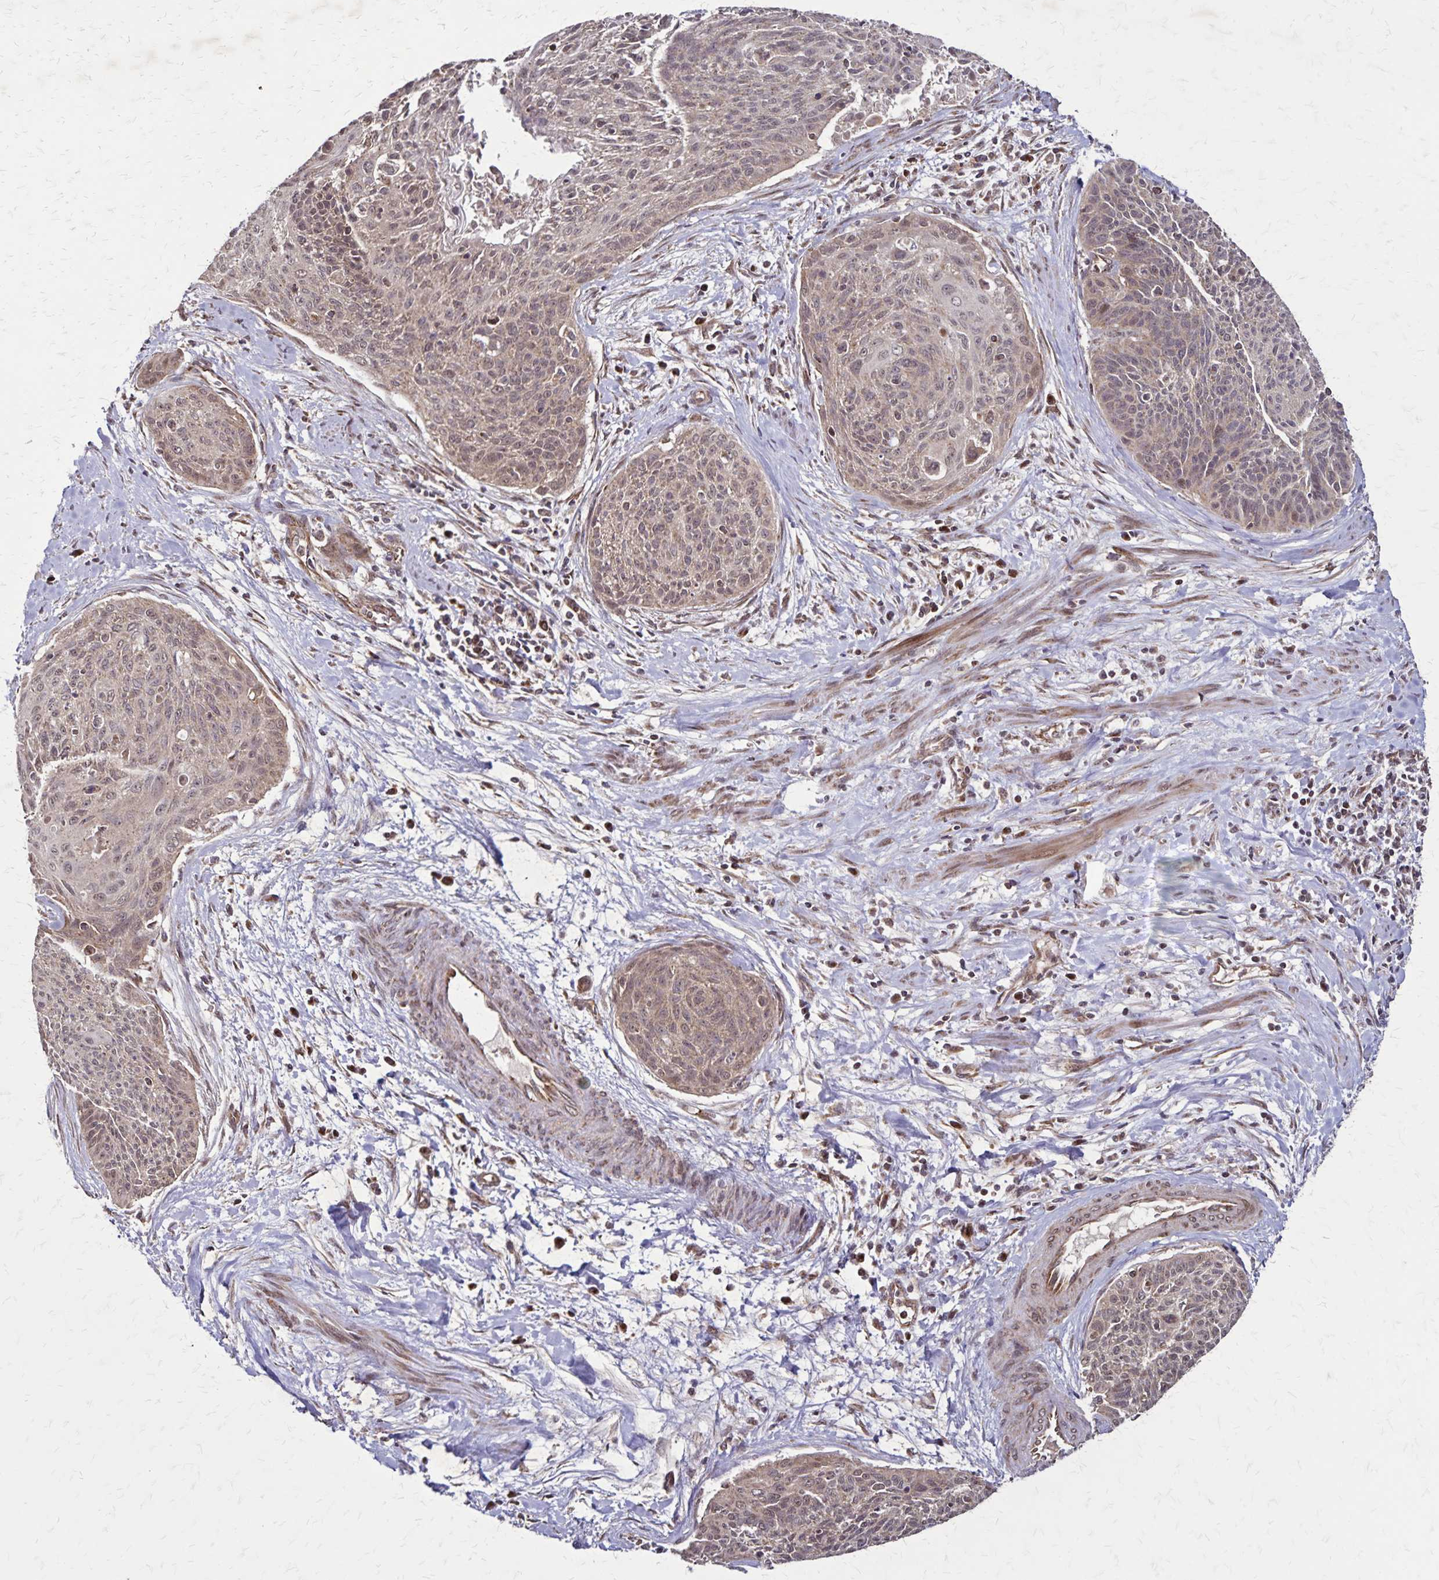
{"staining": {"intensity": "weak", "quantity": ">75%", "location": "cytoplasmic/membranous,nuclear"}, "tissue": "cervical cancer", "cell_type": "Tumor cells", "image_type": "cancer", "snomed": [{"axis": "morphology", "description": "Squamous cell carcinoma, NOS"}, {"axis": "topography", "description": "Cervix"}], "caption": "Cervical cancer tissue demonstrates weak cytoplasmic/membranous and nuclear positivity in about >75% of tumor cells, visualized by immunohistochemistry.", "gene": "NFS1", "patient": {"sex": "female", "age": 55}}